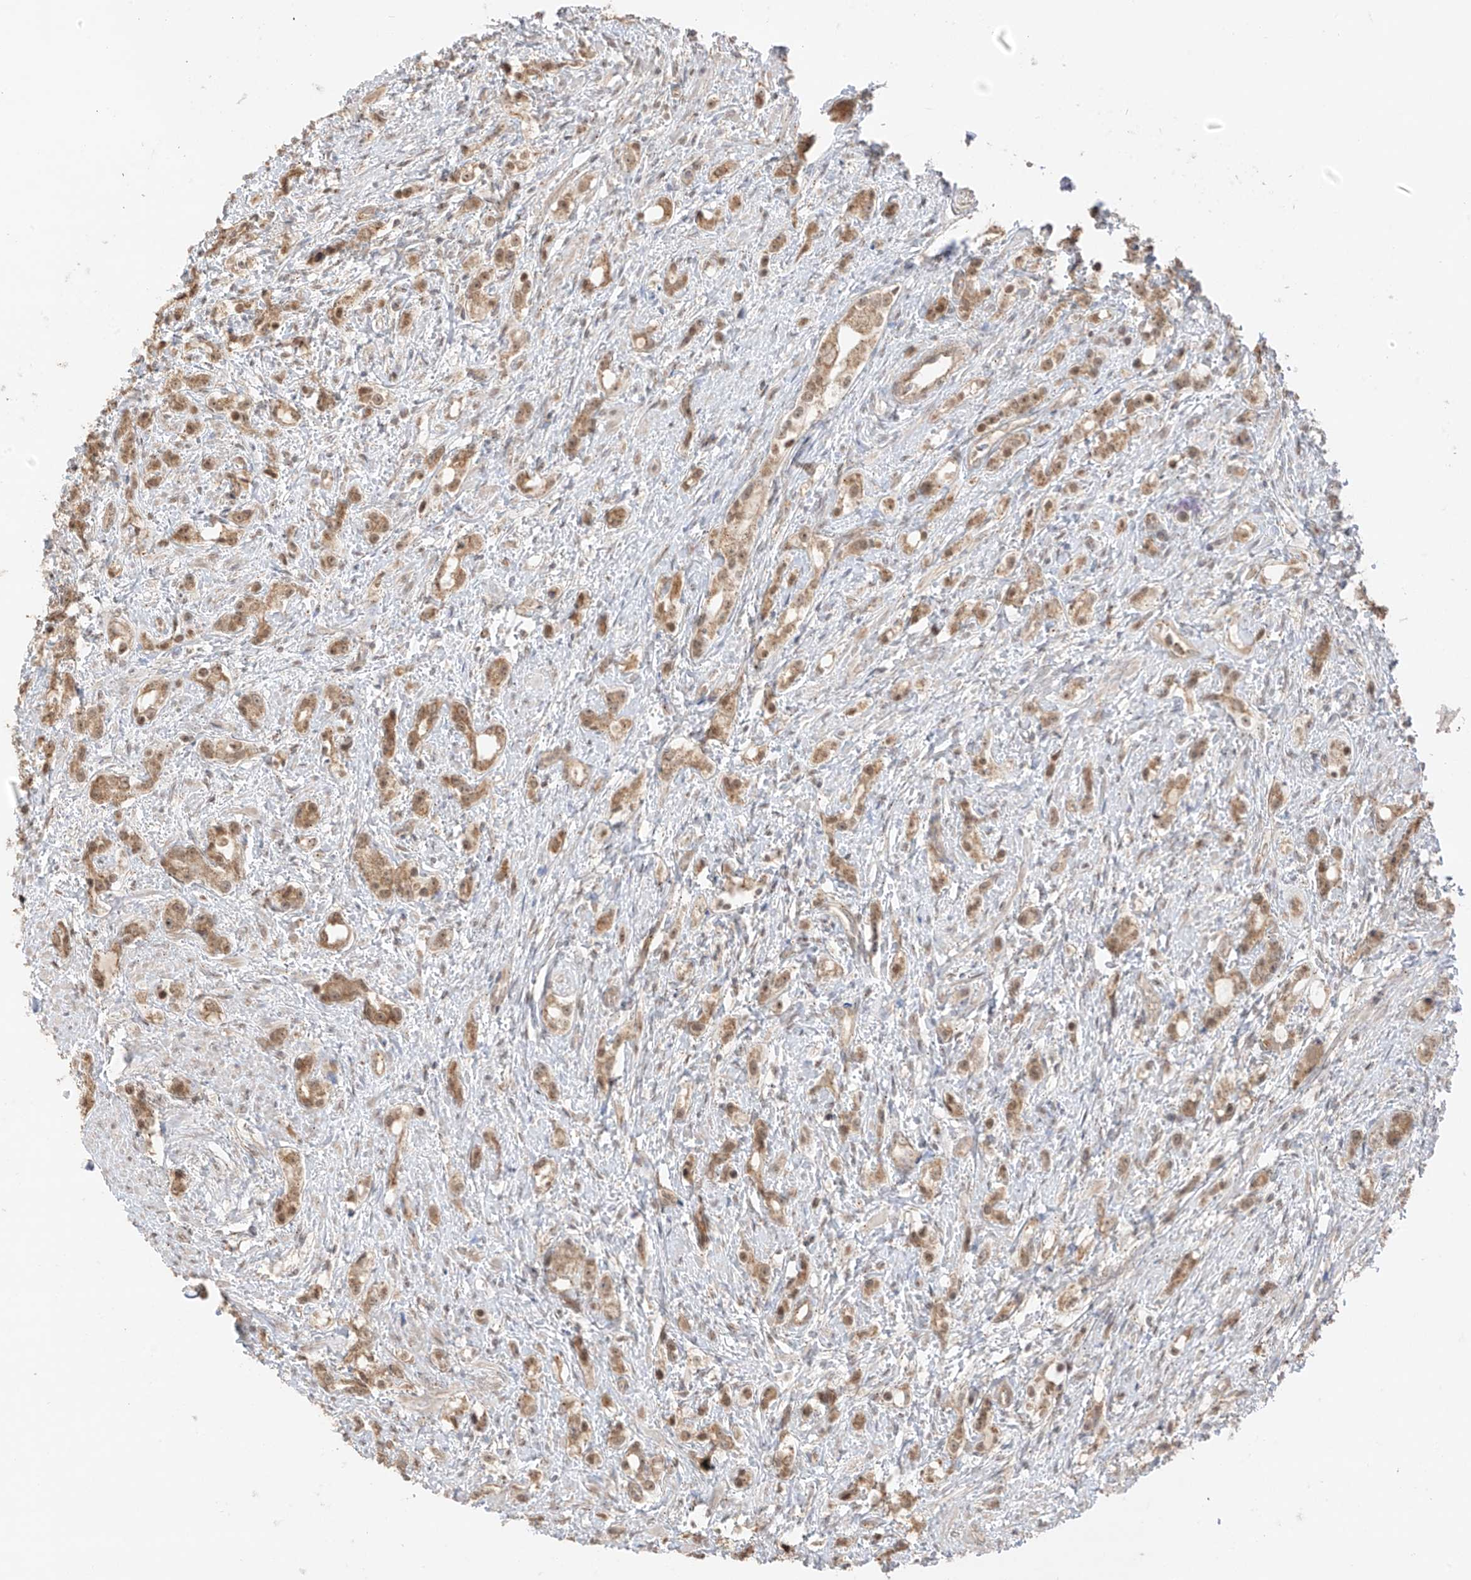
{"staining": {"intensity": "moderate", "quantity": ">75%", "location": "cytoplasmic/membranous,nuclear"}, "tissue": "prostate cancer", "cell_type": "Tumor cells", "image_type": "cancer", "snomed": [{"axis": "morphology", "description": "Adenocarcinoma, High grade"}, {"axis": "topography", "description": "Prostate"}], "caption": "Protein analysis of adenocarcinoma (high-grade) (prostate) tissue exhibits moderate cytoplasmic/membranous and nuclear staining in about >75% of tumor cells.", "gene": "N4BP3", "patient": {"sex": "male", "age": 63}}